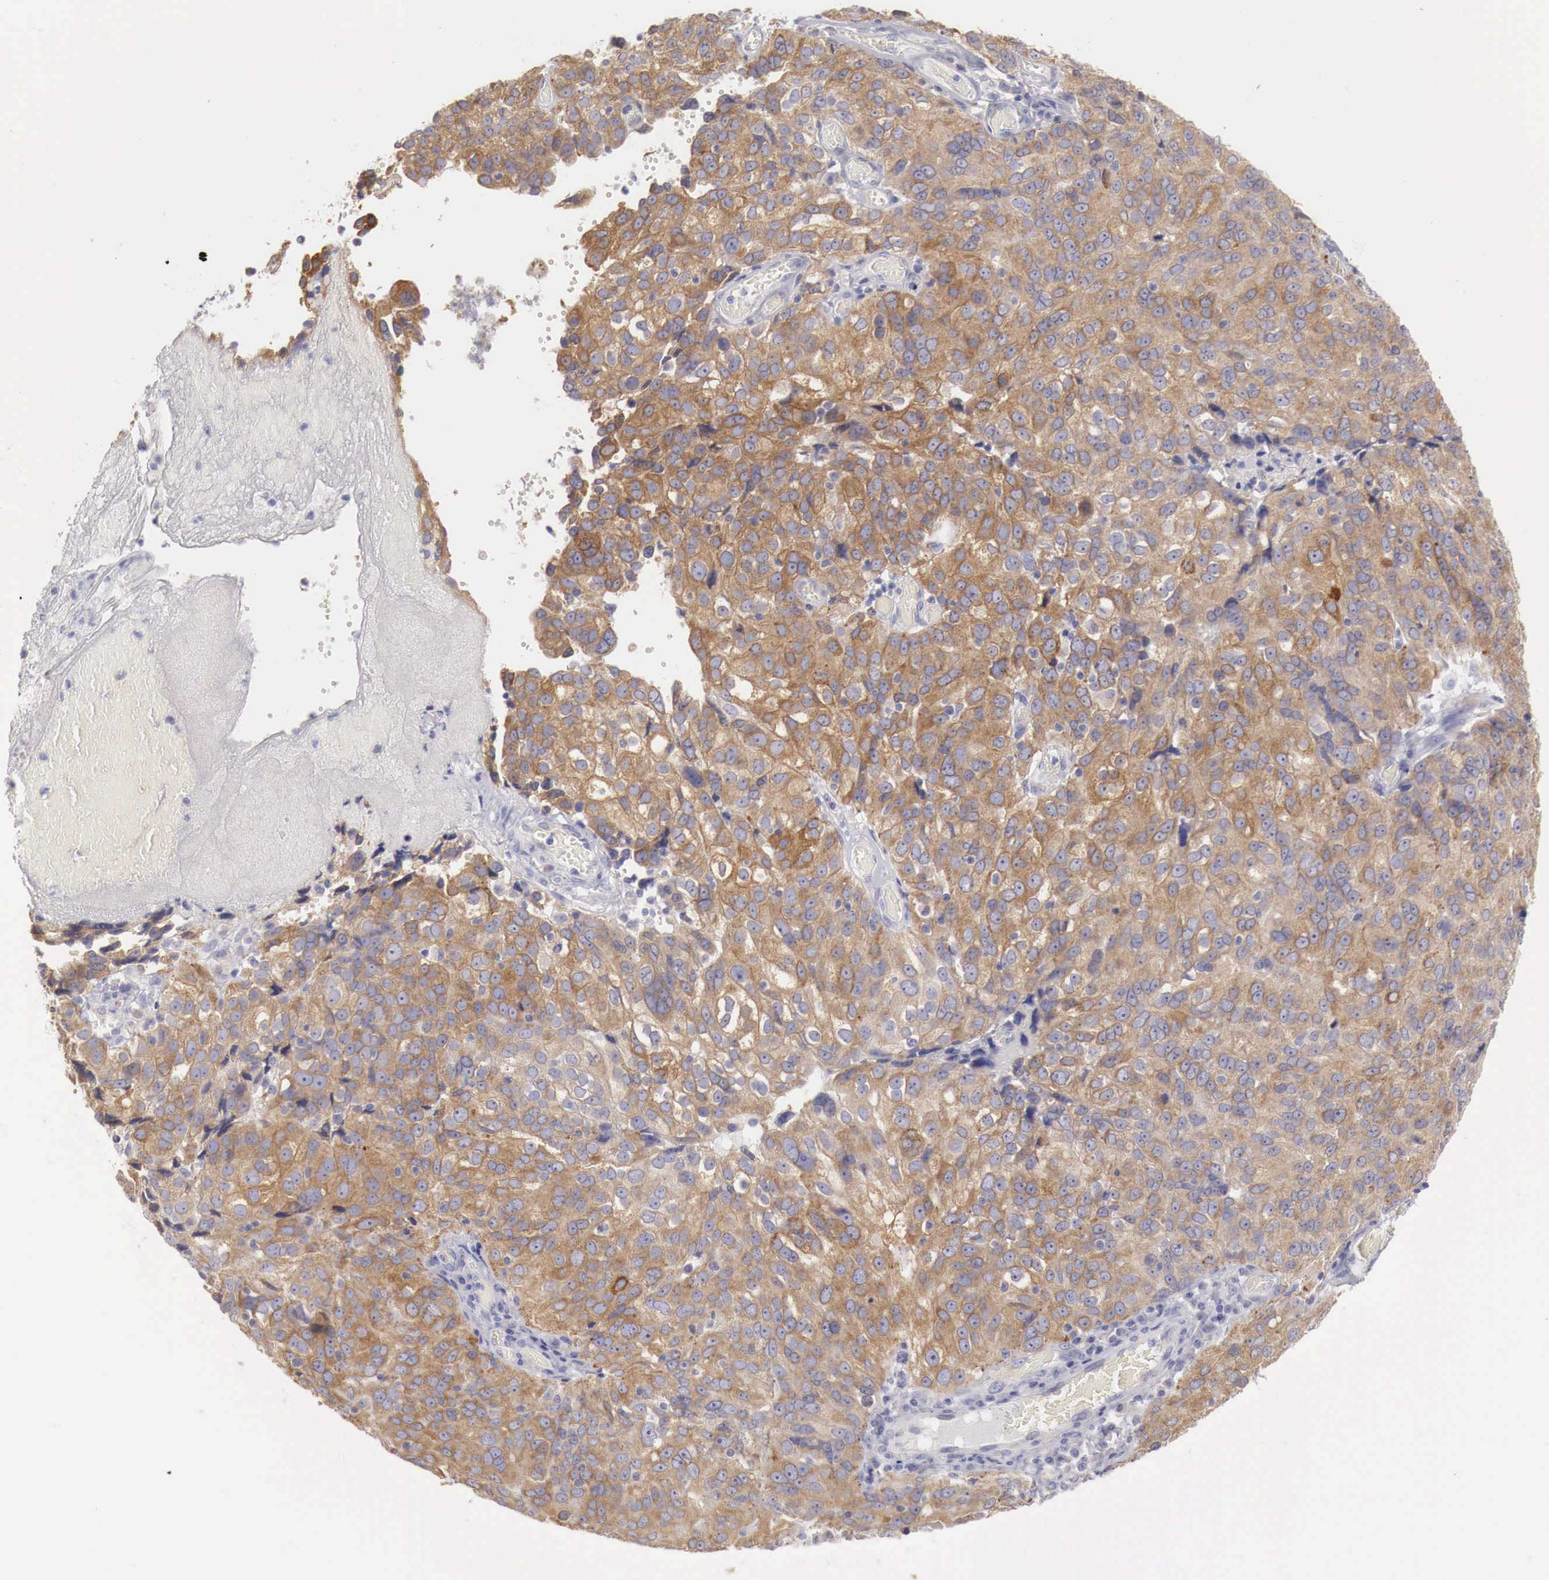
{"staining": {"intensity": "strong", "quantity": ">75%", "location": "cytoplasmic/membranous"}, "tissue": "ovarian cancer", "cell_type": "Tumor cells", "image_type": "cancer", "snomed": [{"axis": "morphology", "description": "Carcinoma, endometroid"}, {"axis": "topography", "description": "Ovary"}], "caption": "Brown immunohistochemical staining in endometroid carcinoma (ovarian) reveals strong cytoplasmic/membranous staining in about >75% of tumor cells.", "gene": "NSDHL", "patient": {"sex": "female", "age": 75}}